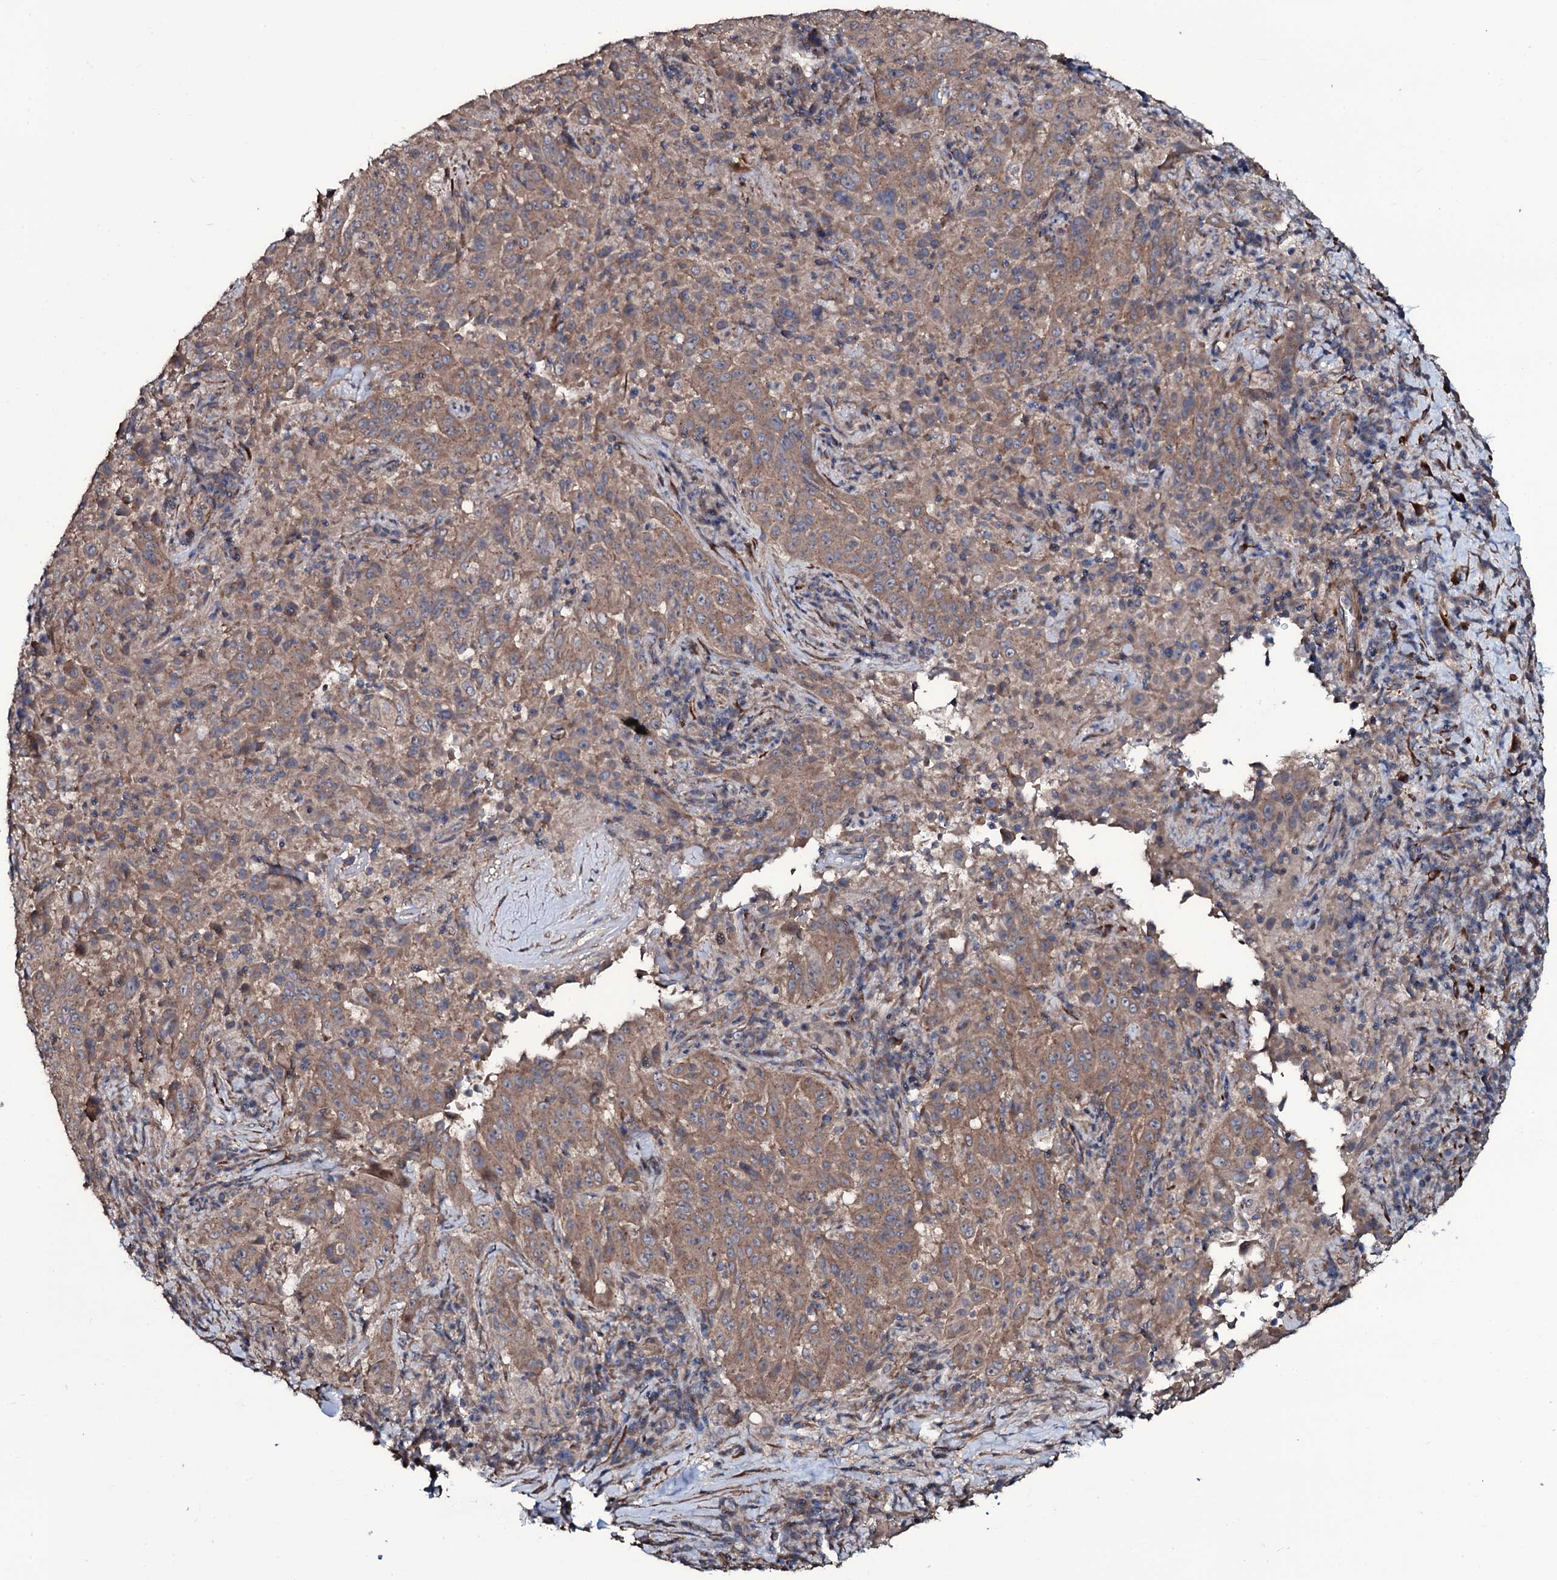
{"staining": {"intensity": "moderate", "quantity": ">75%", "location": "cytoplasmic/membranous"}, "tissue": "pancreatic cancer", "cell_type": "Tumor cells", "image_type": "cancer", "snomed": [{"axis": "morphology", "description": "Adenocarcinoma, NOS"}, {"axis": "topography", "description": "Pancreas"}], "caption": "A brown stain shows moderate cytoplasmic/membranous expression of a protein in pancreatic cancer (adenocarcinoma) tumor cells. (Stains: DAB in brown, nuclei in blue, Microscopy: brightfield microscopy at high magnification).", "gene": "WIPF3", "patient": {"sex": "male", "age": 63}}